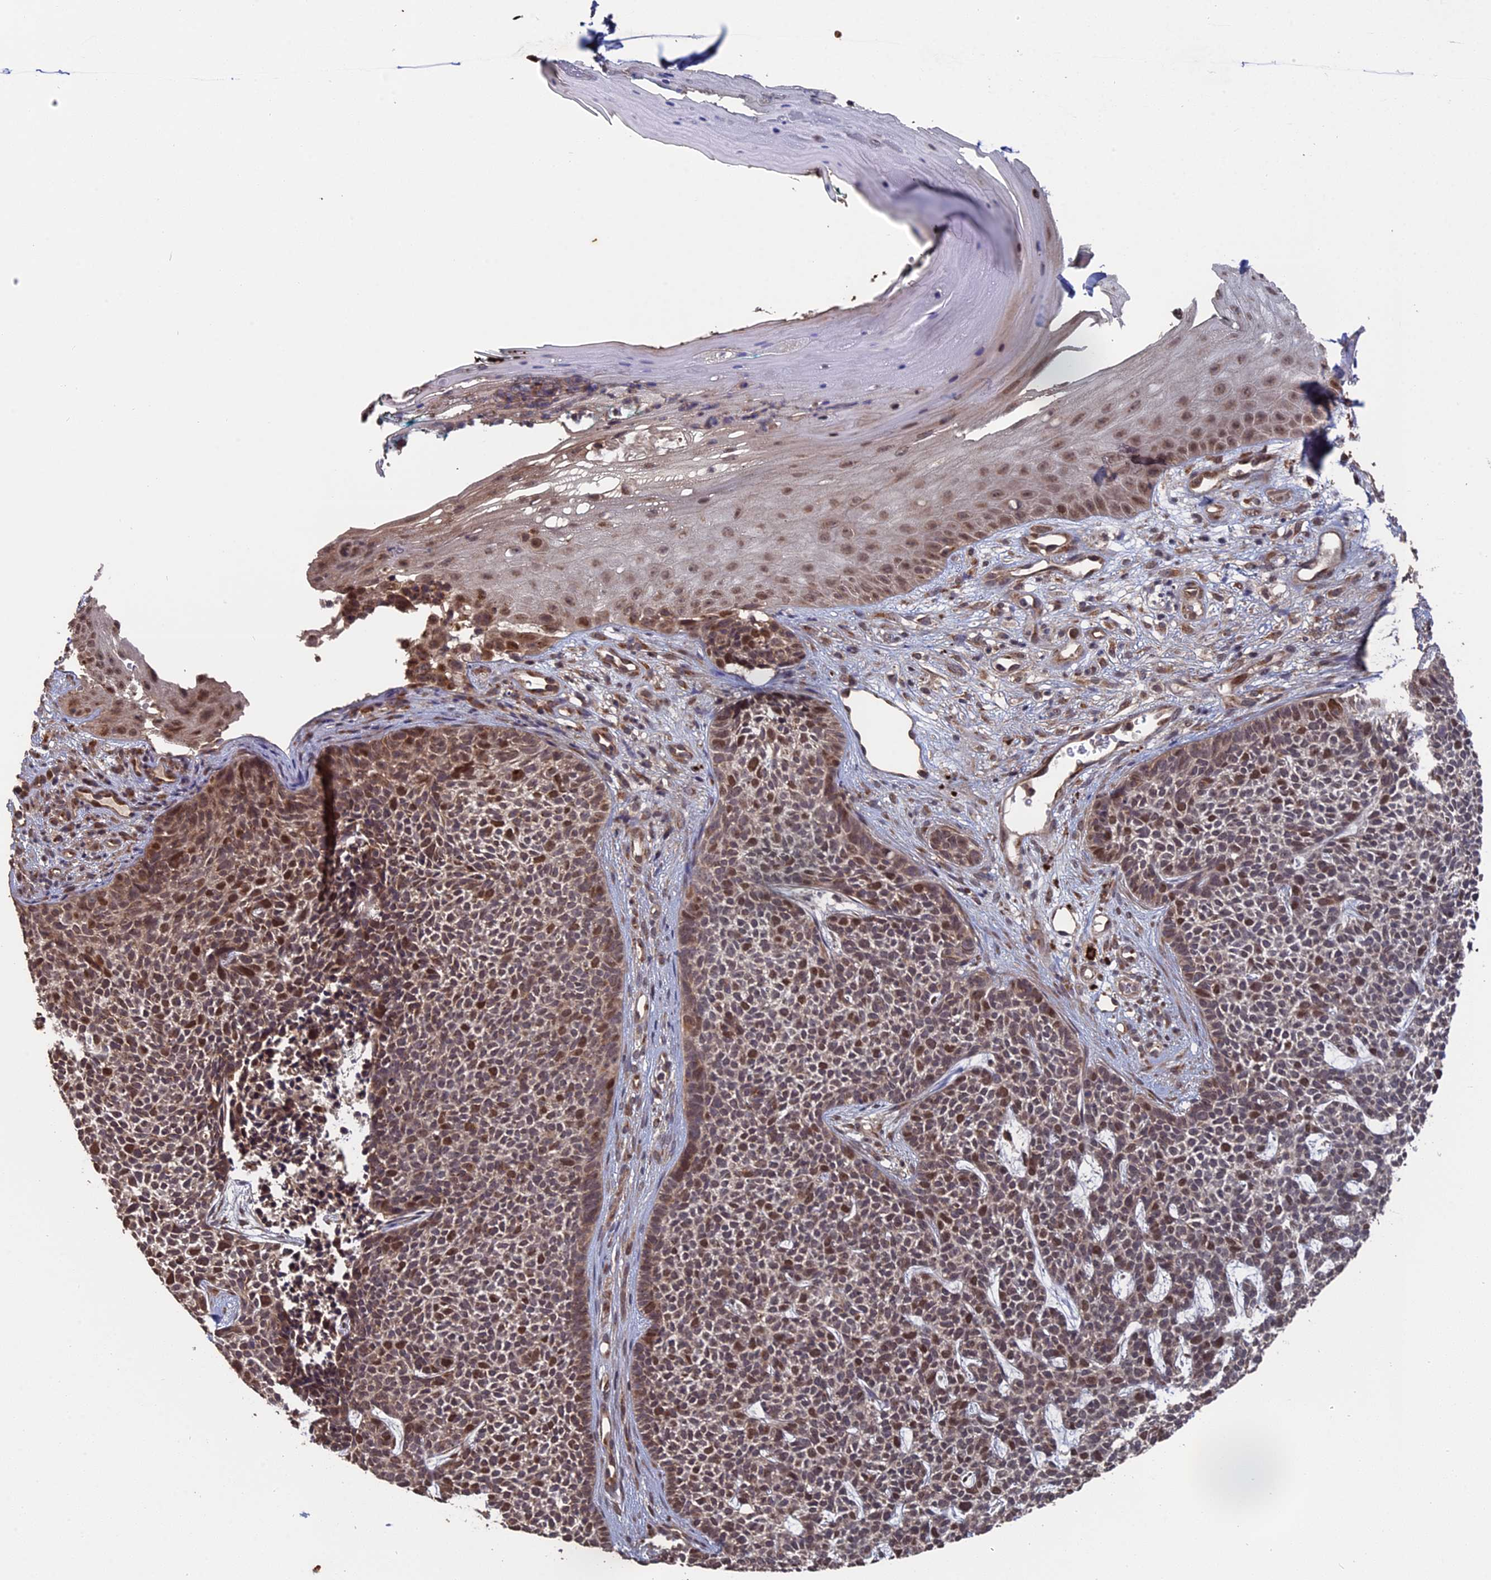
{"staining": {"intensity": "moderate", "quantity": "25%-75%", "location": "nuclear"}, "tissue": "skin cancer", "cell_type": "Tumor cells", "image_type": "cancer", "snomed": [{"axis": "morphology", "description": "Basal cell carcinoma"}, {"axis": "topography", "description": "Skin"}], "caption": "A brown stain labels moderate nuclear positivity of a protein in human skin cancer tumor cells. (IHC, brightfield microscopy, high magnification).", "gene": "MYBL2", "patient": {"sex": "female", "age": 84}}